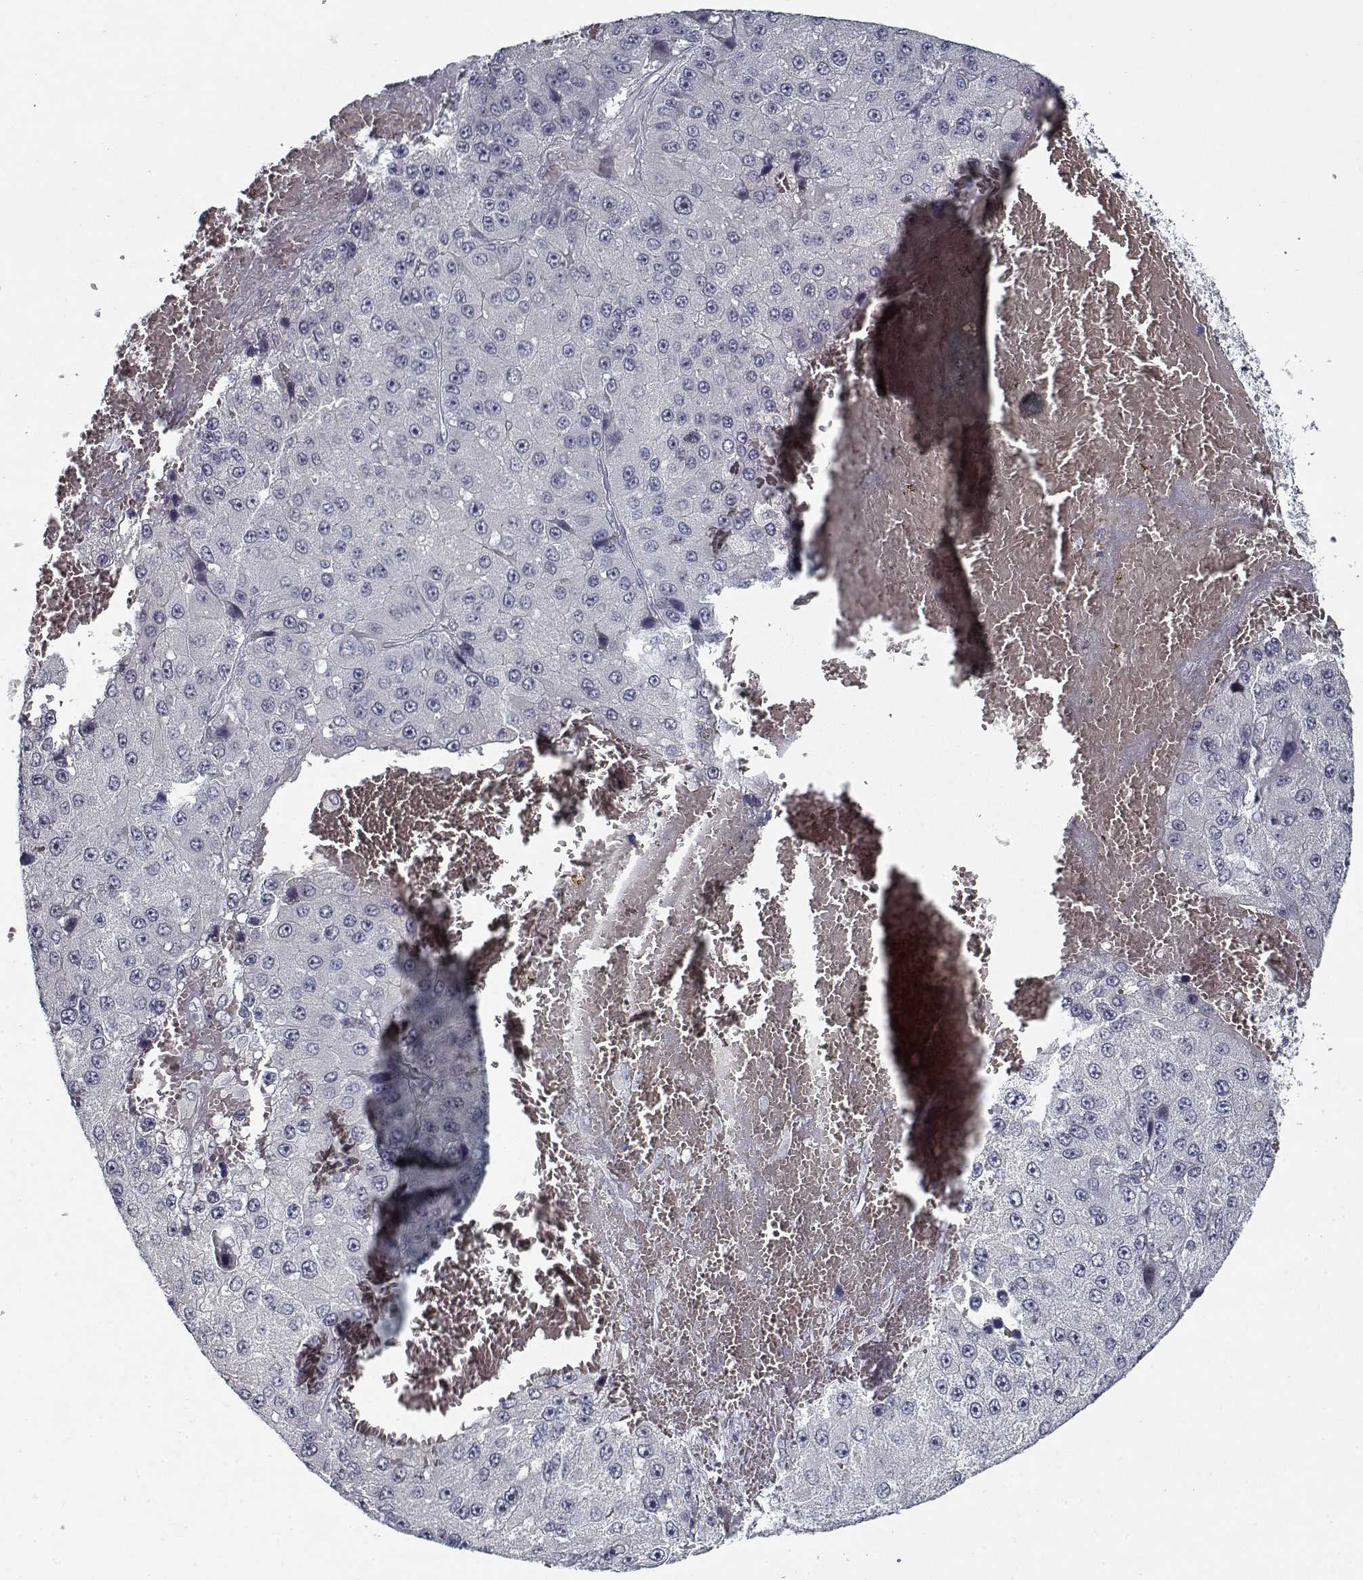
{"staining": {"intensity": "negative", "quantity": "none", "location": "none"}, "tissue": "liver cancer", "cell_type": "Tumor cells", "image_type": "cancer", "snomed": [{"axis": "morphology", "description": "Carcinoma, Hepatocellular, NOS"}, {"axis": "topography", "description": "Liver"}], "caption": "Tumor cells show no significant protein positivity in liver hepatocellular carcinoma.", "gene": "GAD2", "patient": {"sex": "female", "age": 73}}